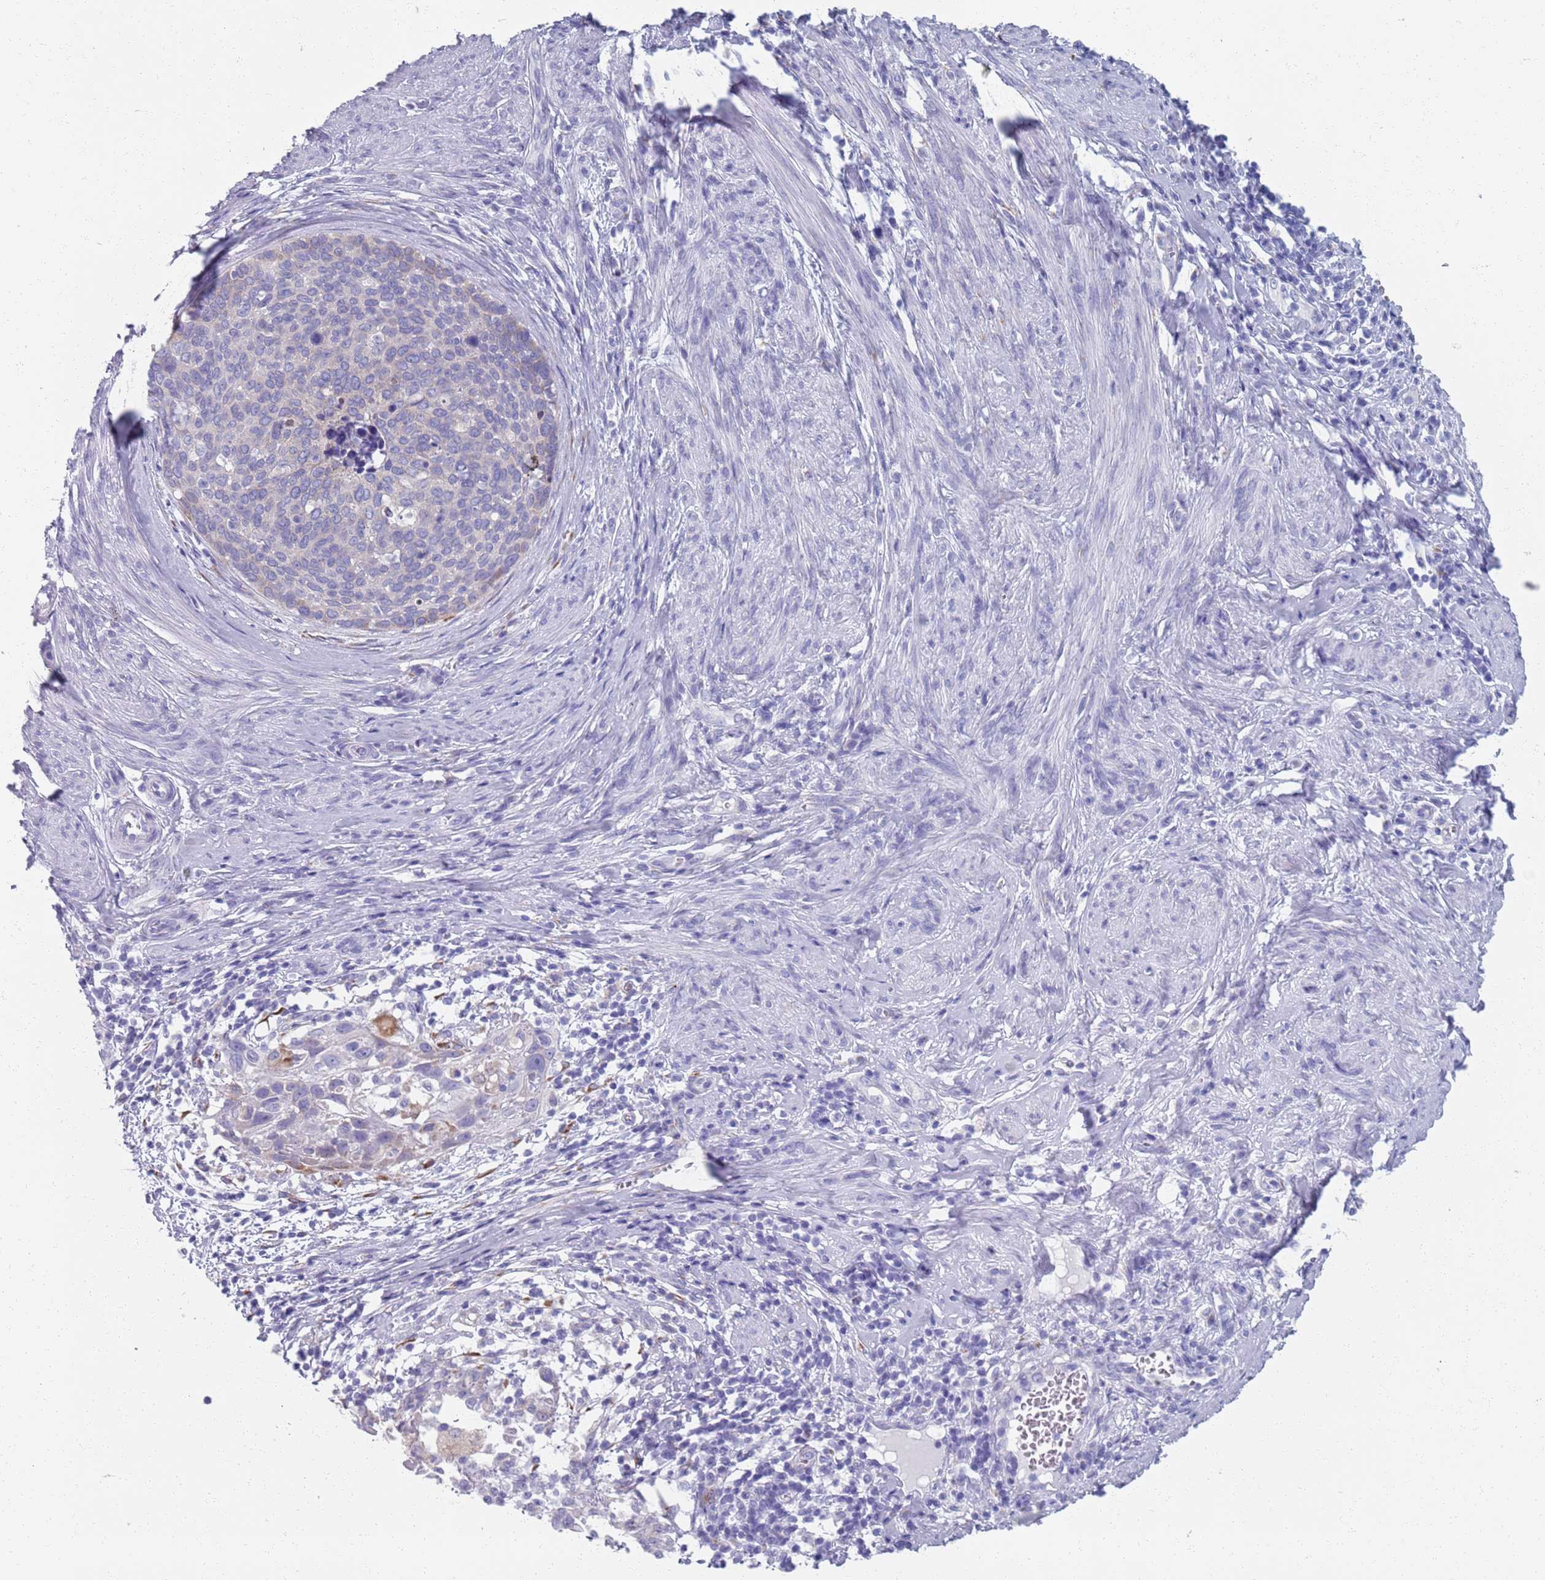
{"staining": {"intensity": "weak", "quantity": "<25%", "location": "cytoplasmic/membranous"}, "tissue": "cervical cancer", "cell_type": "Tumor cells", "image_type": "cancer", "snomed": [{"axis": "morphology", "description": "Squamous cell carcinoma, NOS"}, {"axis": "topography", "description": "Cervix"}], "caption": "The immunohistochemistry photomicrograph has no significant expression in tumor cells of squamous cell carcinoma (cervical) tissue.", "gene": "PLOD1", "patient": {"sex": "female", "age": 80}}